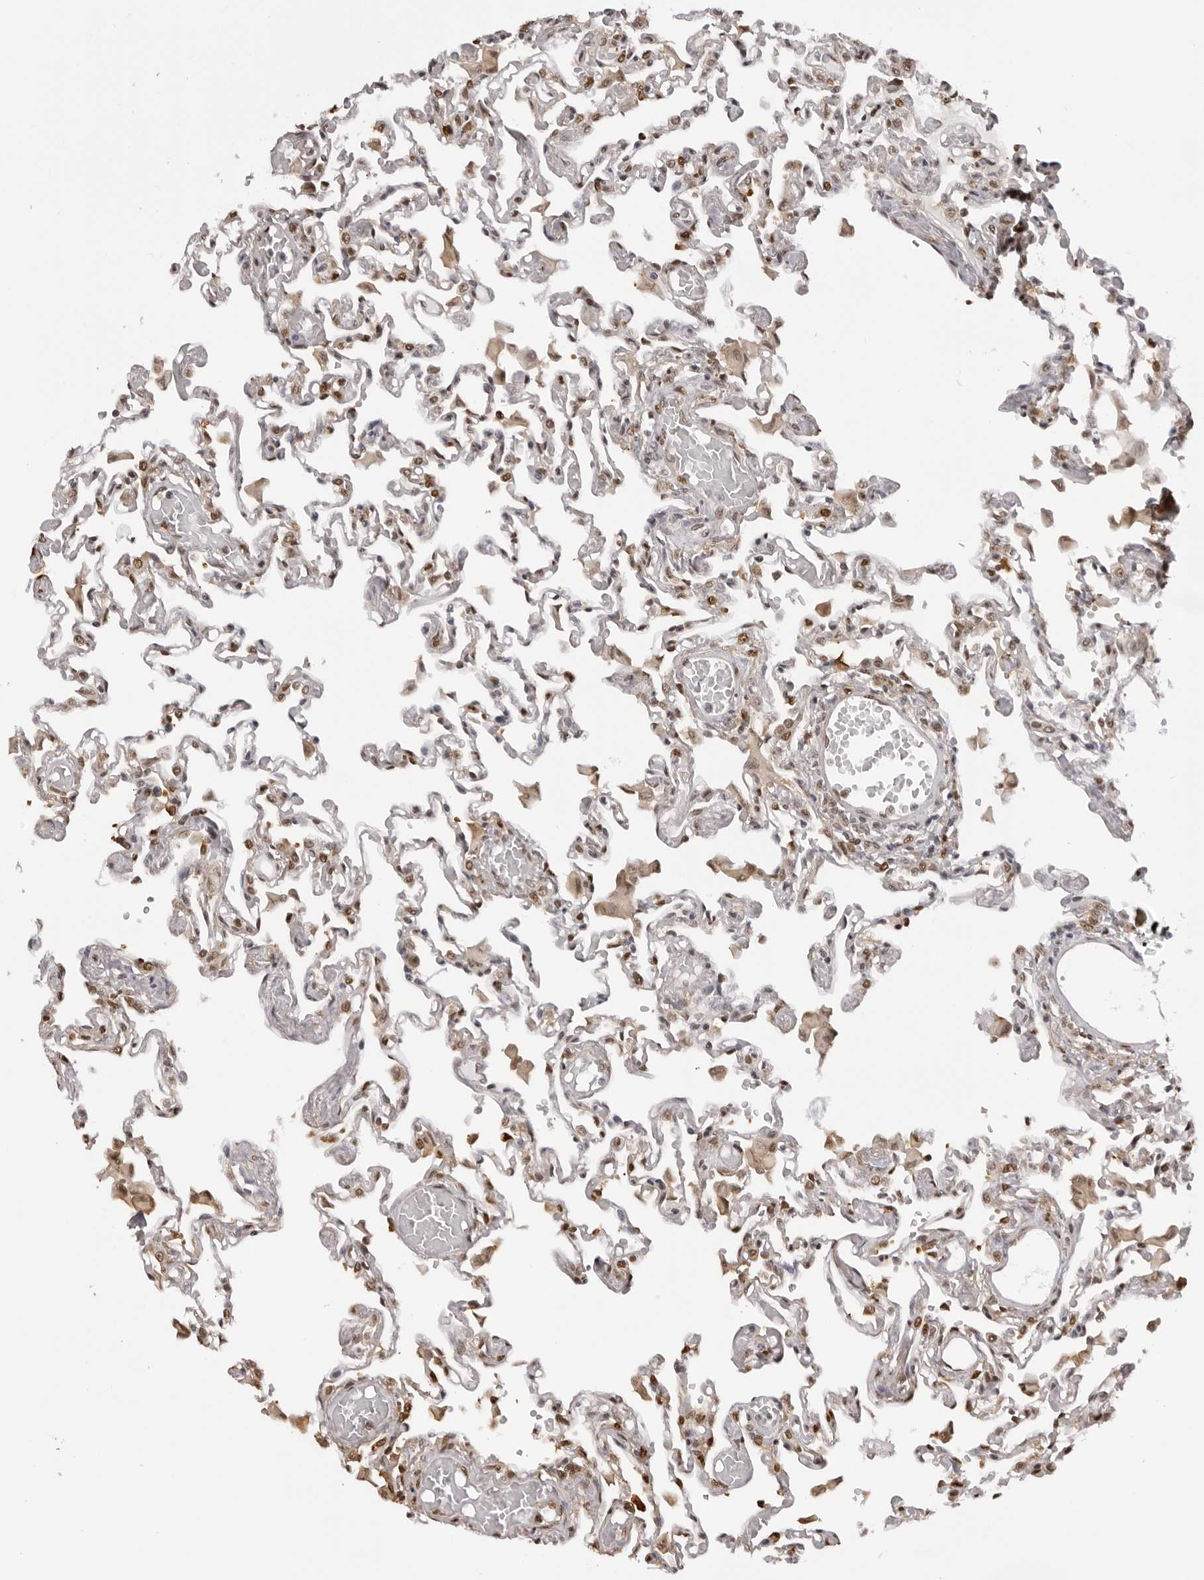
{"staining": {"intensity": "moderate", "quantity": "25%-75%", "location": "nuclear"}, "tissue": "lung", "cell_type": "Alveolar cells", "image_type": "normal", "snomed": [{"axis": "morphology", "description": "Normal tissue, NOS"}, {"axis": "topography", "description": "Bronchus"}, {"axis": "topography", "description": "Lung"}], "caption": "Benign lung shows moderate nuclear positivity in approximately 25%-75% of alveolar cells, visualized by immunohistochemistry. (brown staining indicates protein expression, while blue staining denotes nuclei).", "gene": "HSPA4", "patient": {"sex": "female", "age": 49}}